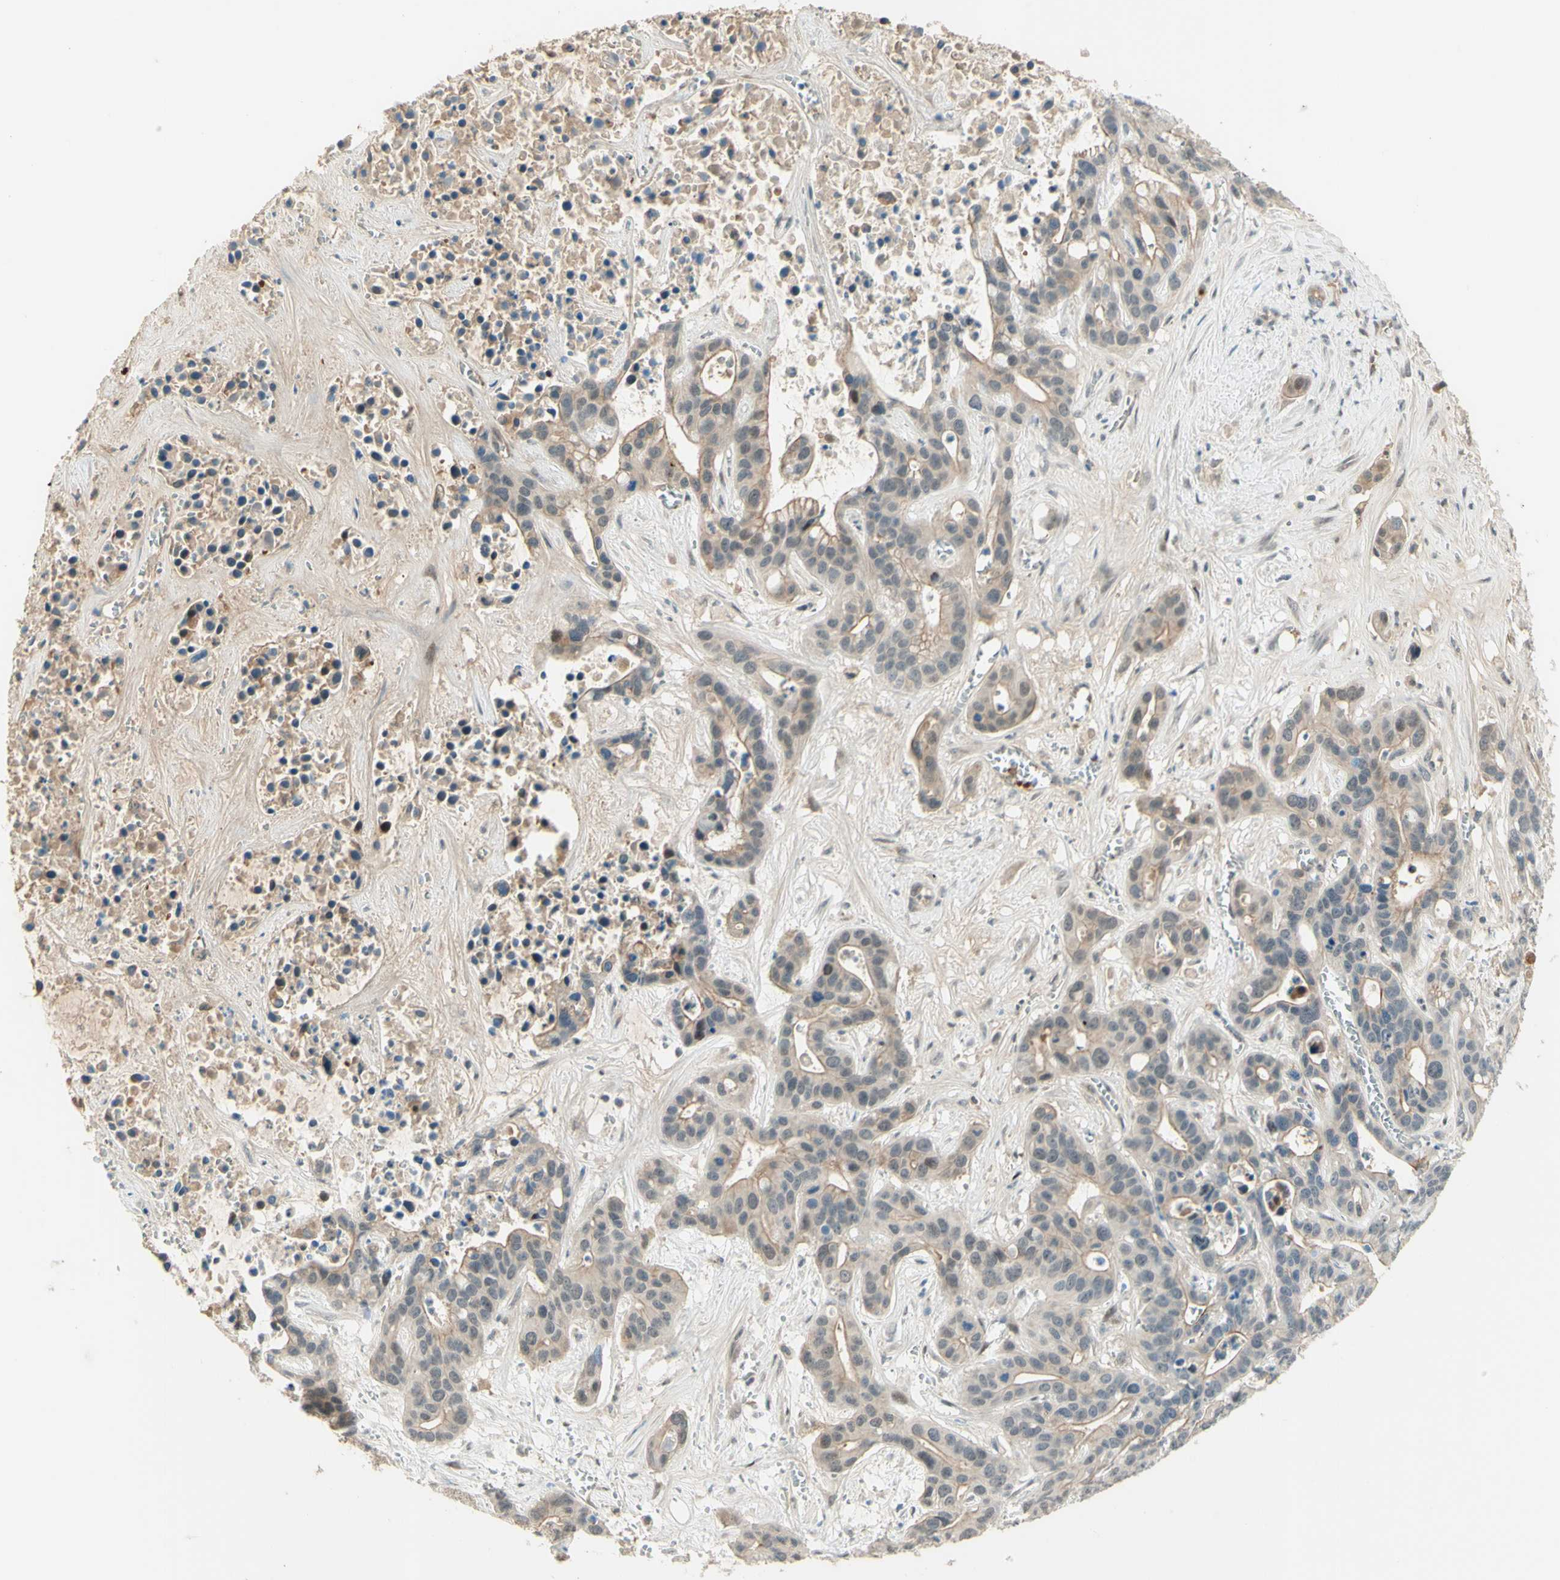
{"staining": {"intensity": "moderate", "quantity": "25%-75%", "location": "cytoplasmic/membranous"}, "tissue": "liver cancer", "cell_type": "Tumor cells", "image_type": "cancer", "snomed": [{"axis": "morphology", "description": "Cholangiocarcinoma"}, {"axis": "topography", "description": "Liver"}], "caption": "A micrograph showing moderate cytoplasmic/membranous staining in approximately 25%-75% of tumor cells in liver cholangiocarcinoma, as visualized by brown immunohistochemical staining.", "gene": "ANGPT2", "patient": {"sex": "female", "age": 65}}